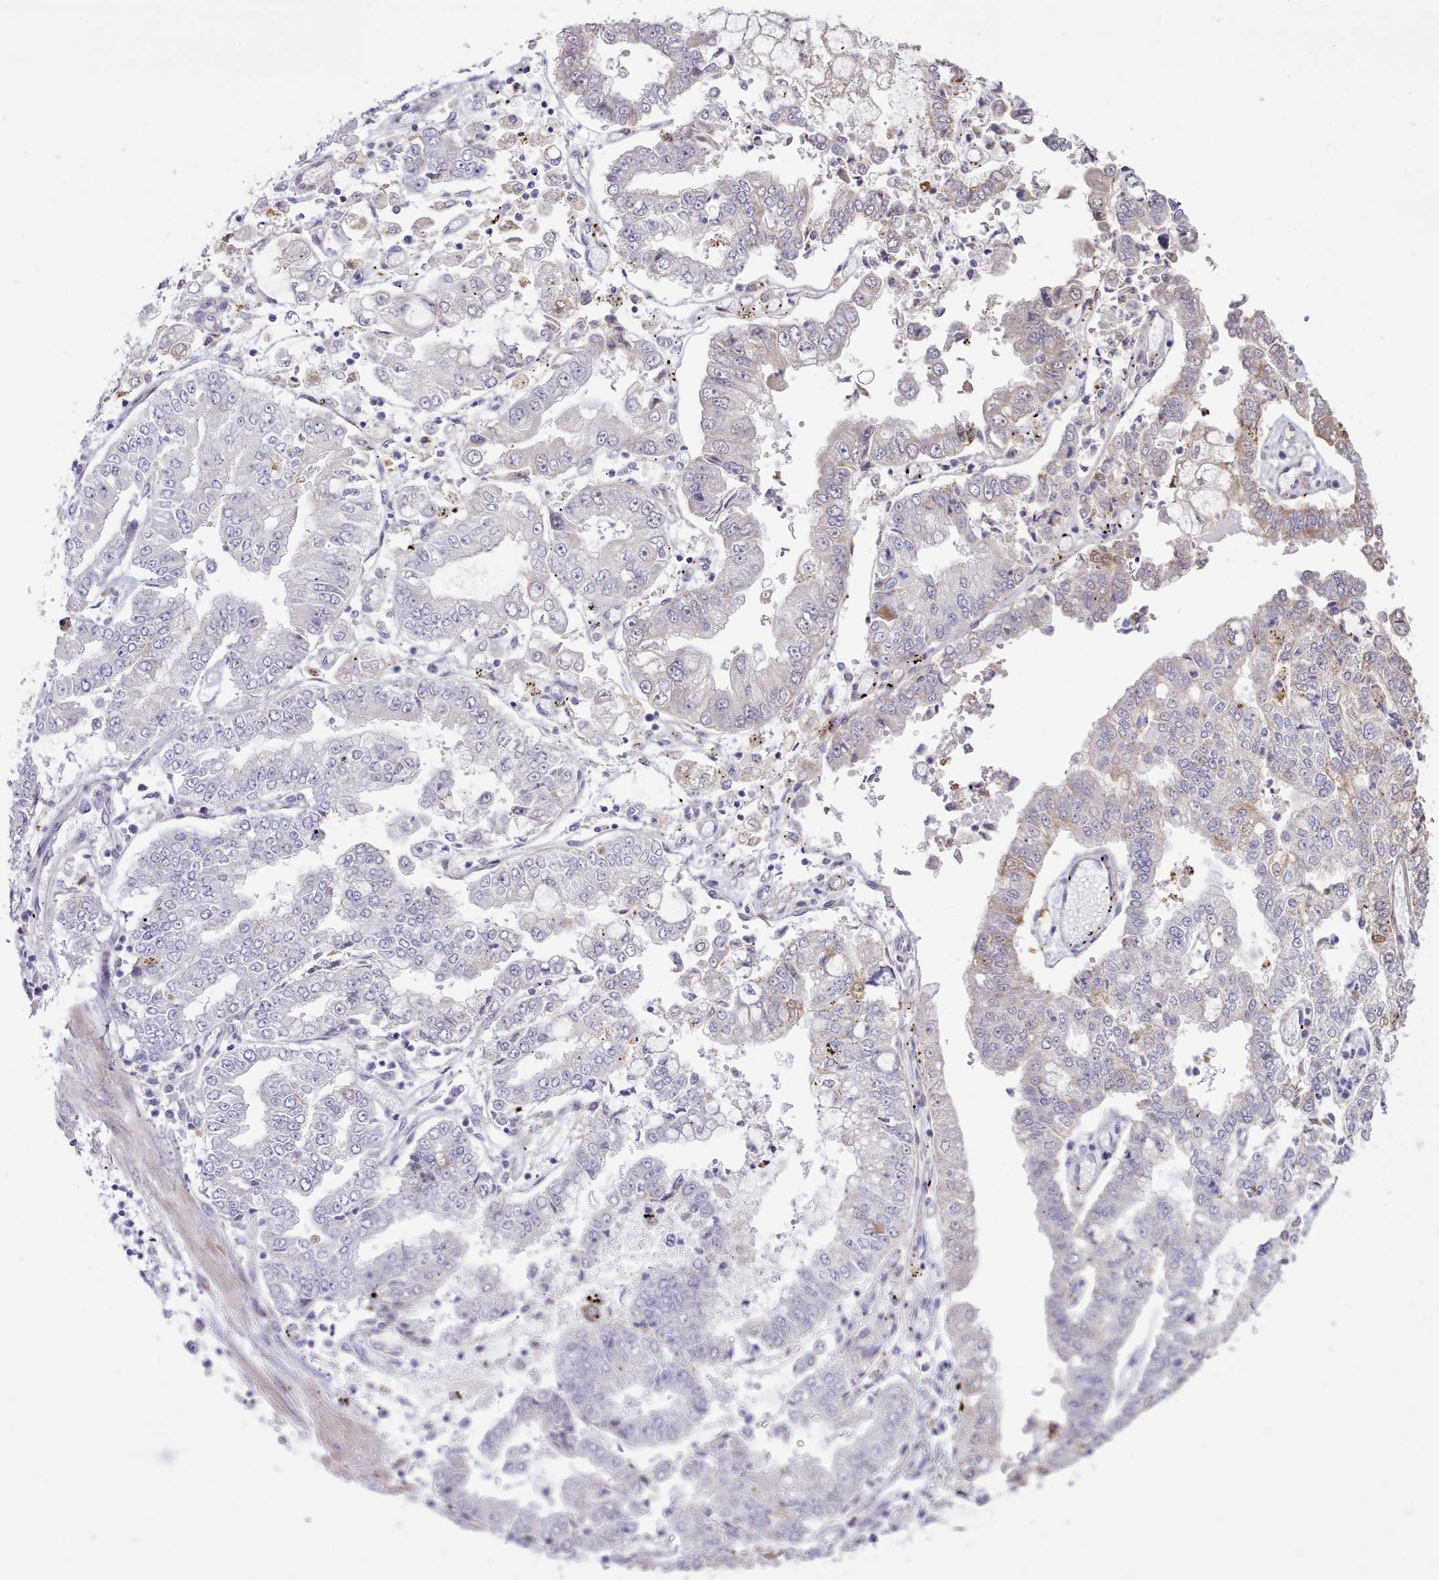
{"staining": {"intensity": "weak", "quantity": "<25%", "location": "cytoplasmic/membranous"}, "tissue": "stomach cancer", "cell_type": "Tumor cells", "image_type": "cancer", "snomed": [{"axis": "morphology", "description": "Adenocarcinoma, NOS"}, {"axis": "topography", "description": "Stomach"}], "caption": "Photomicrograph shows no significant protein staining in tumor cells of stomach cancer.", "gene": "SRD5A1", "patient": {"sex": "male", "age": 76}}